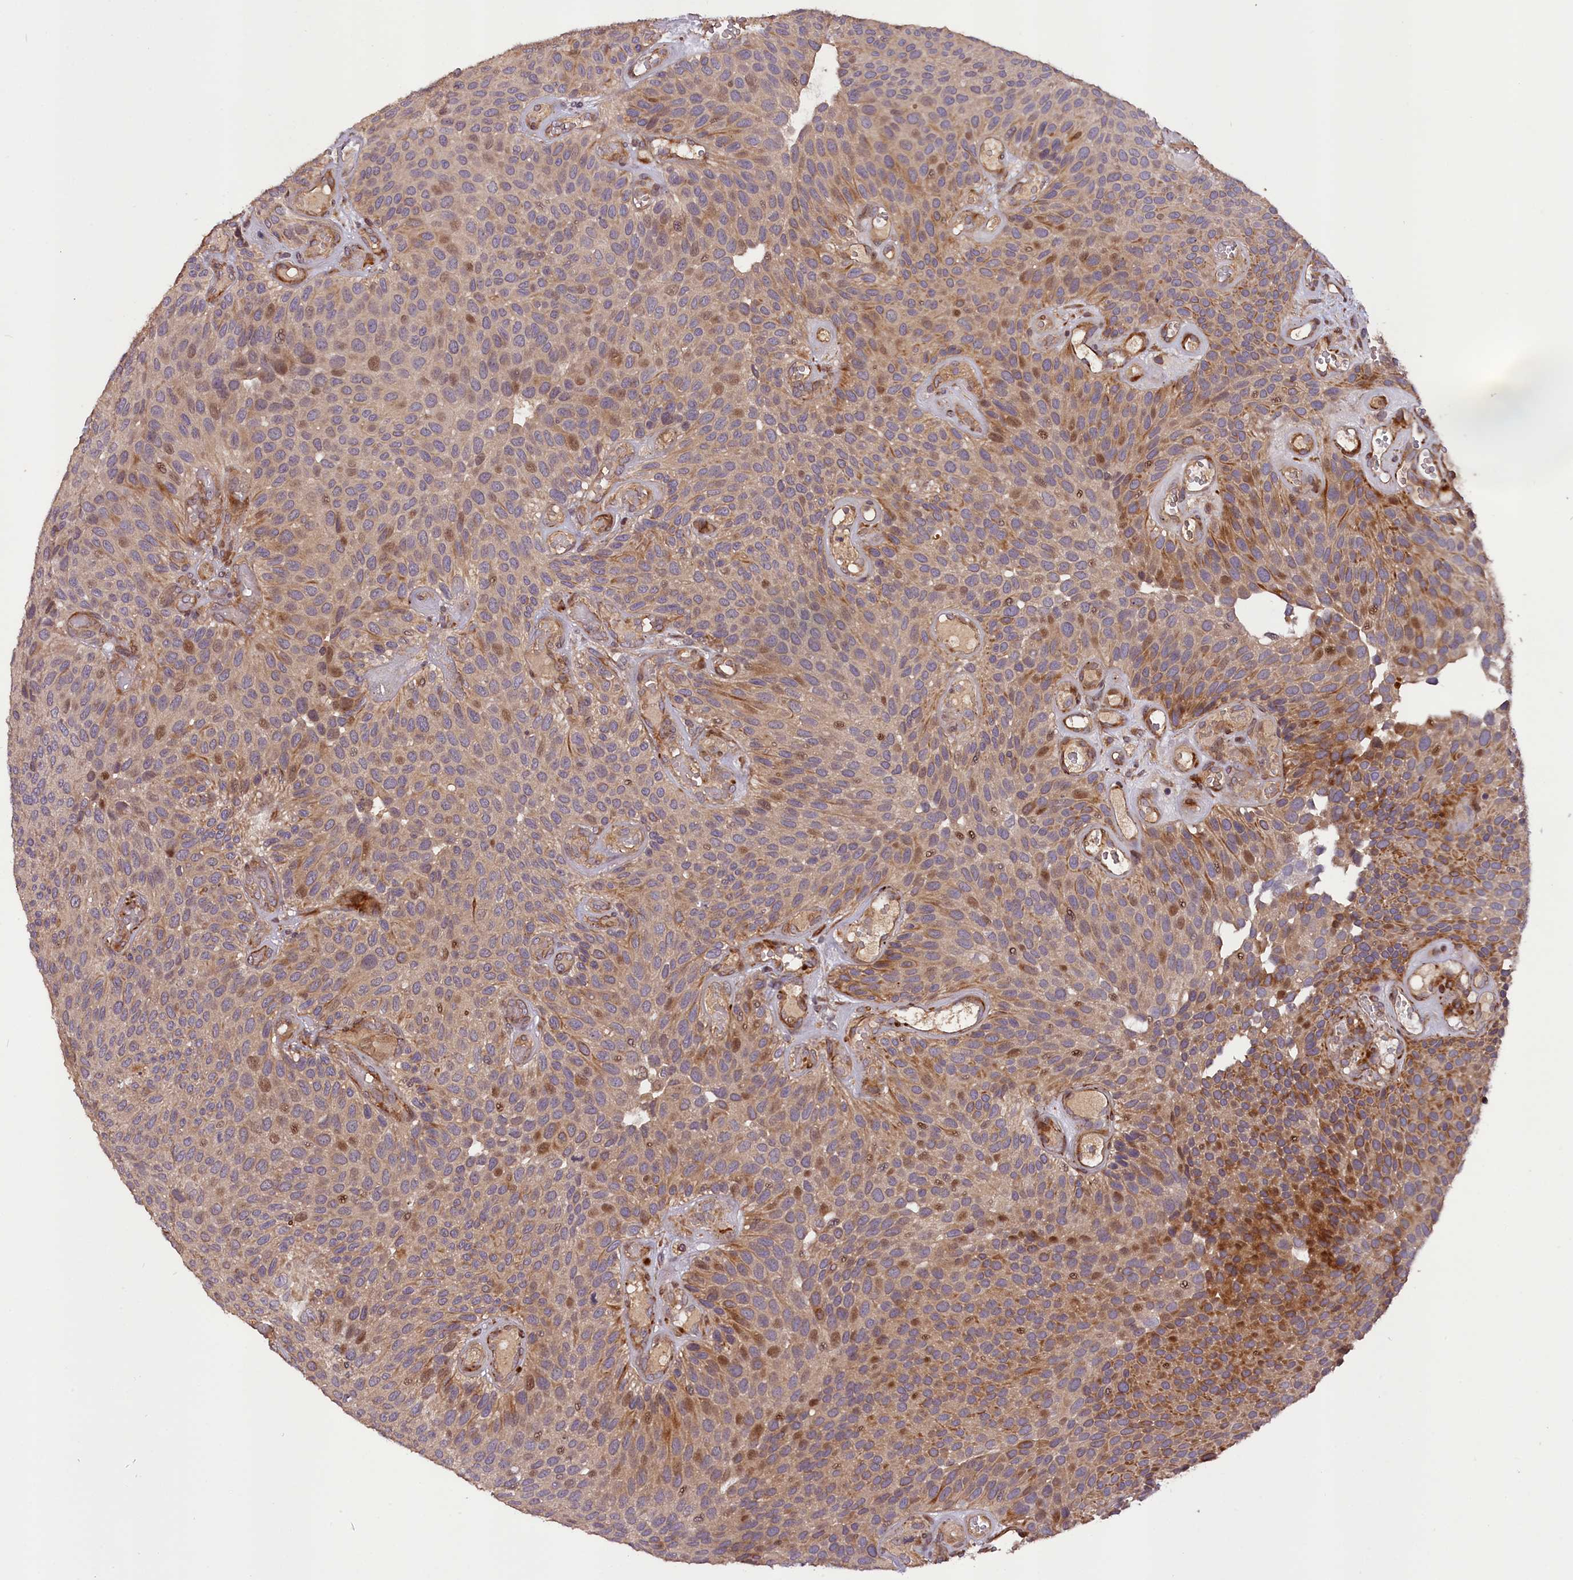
{"staining": {"intensity": "moderate", "quantity": "25%-75%", "location": "cytoplasmic/membranous,nuclear"}, "tissue": "urothelial cancer", "cell_type": "Tumor cells", "image_type": "cancer", "snomed": [{"axis": "morphology", "description": "Urothelial carcinoma, Low grade"}, {"axis": "topography", "description": "Urinary bladder"}], "caption": "The image reveals a brown stain indicating the presence of a protein in the cytoplasmic/membranous and nuclear of tumor cells in urothelial cancer.", "gene": "DNAJB9", "patient": {"sex": "male", "age": 89}}